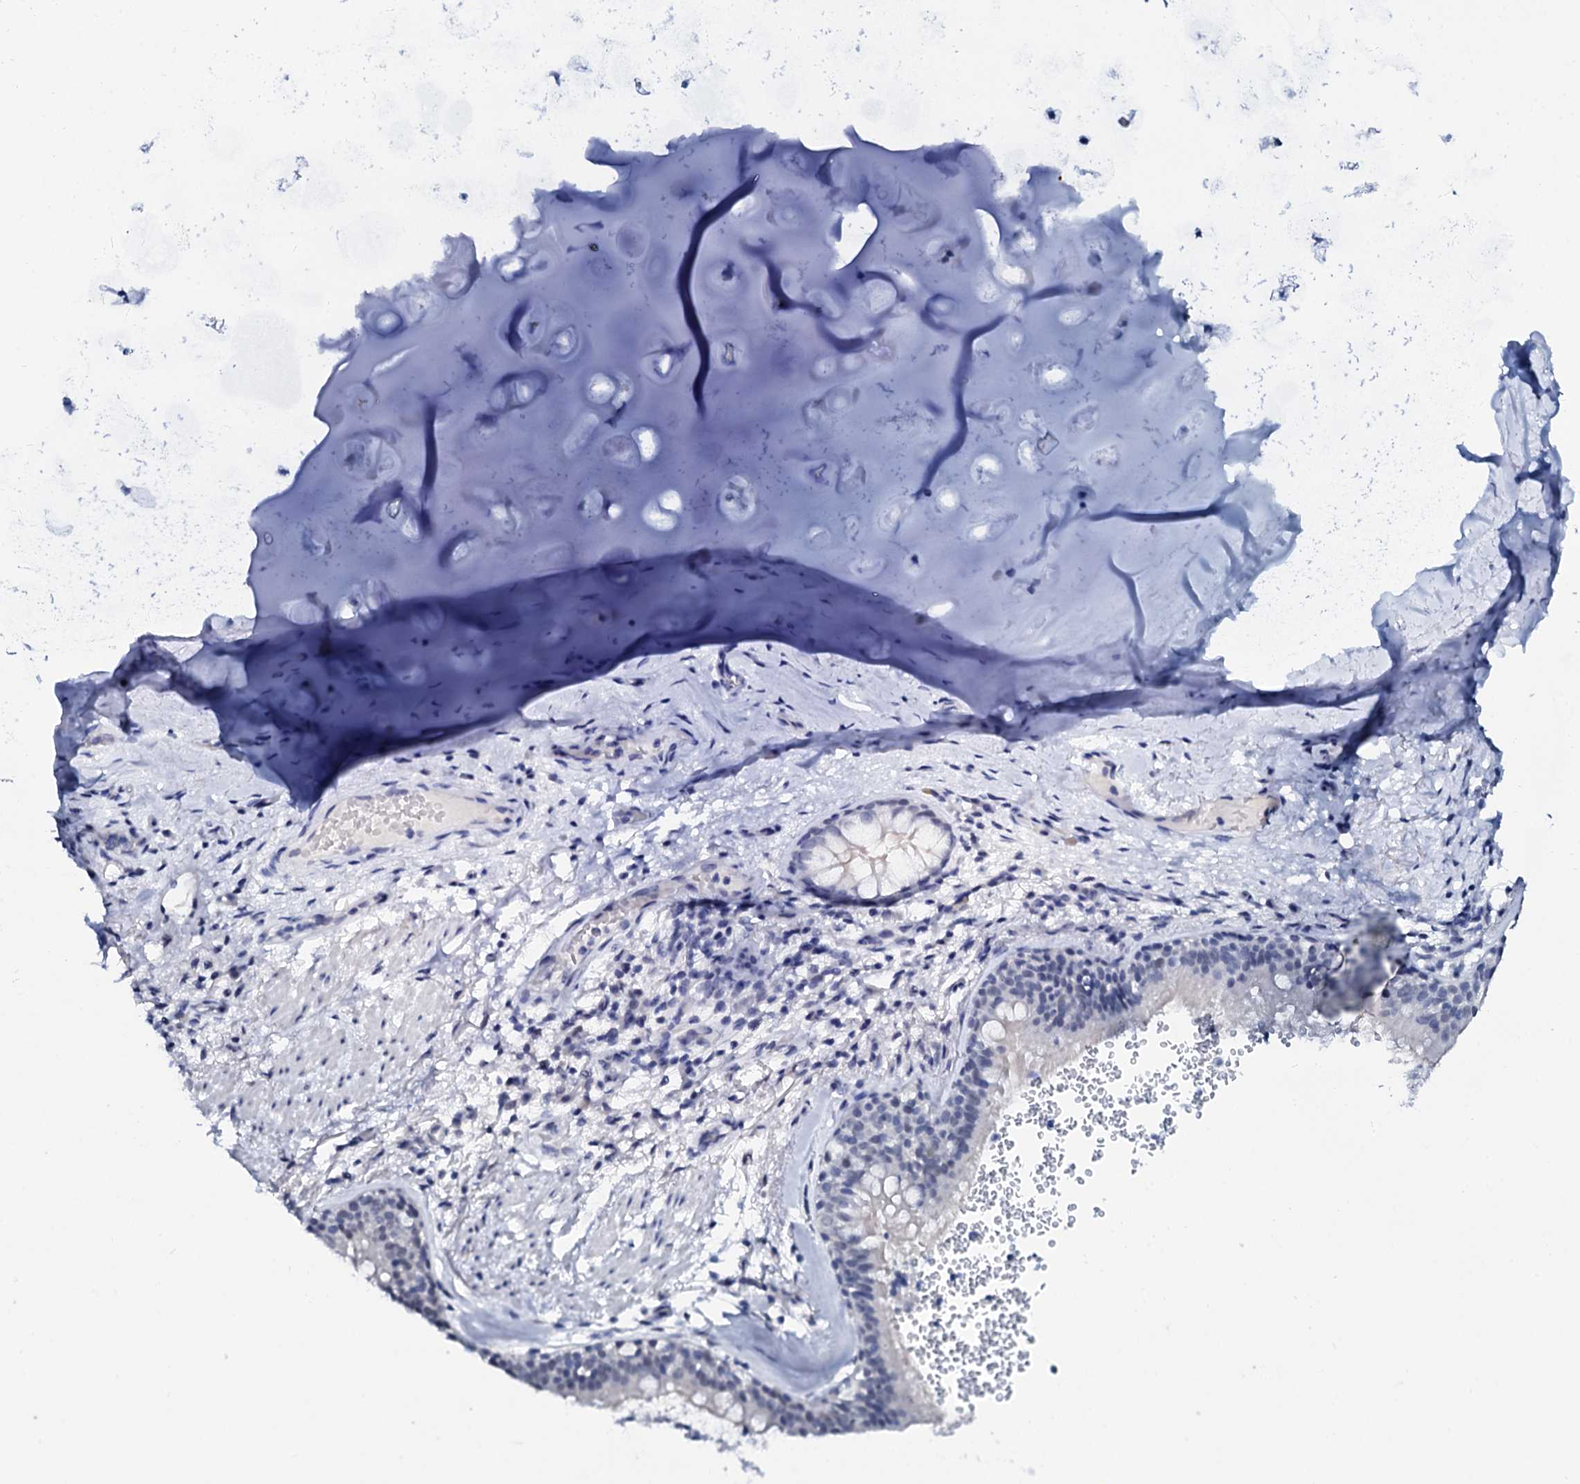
{"staining": {"intensity": "negative", "quantity": "none", "location": "none"}, "tissue": "adipose tissue", "cell_type": "Adipocytes", "image_type": "normal", "snomed": [{"axis": "morphology", "description": "Normal tissue, NOS"}, {"axis": "topography", "description": "Lymph node"}, {"axis": "topography", "description": "Cartilage tissue"}, {"axis": "topography", "description": "Bronchus"}], "caption": "This is an immunohistochemistry micrograph of normal human adipose tissue. There is no expression in adipocytes.", "gene": "SPATA19", "patient": {"sex": "male", "age": 63}}